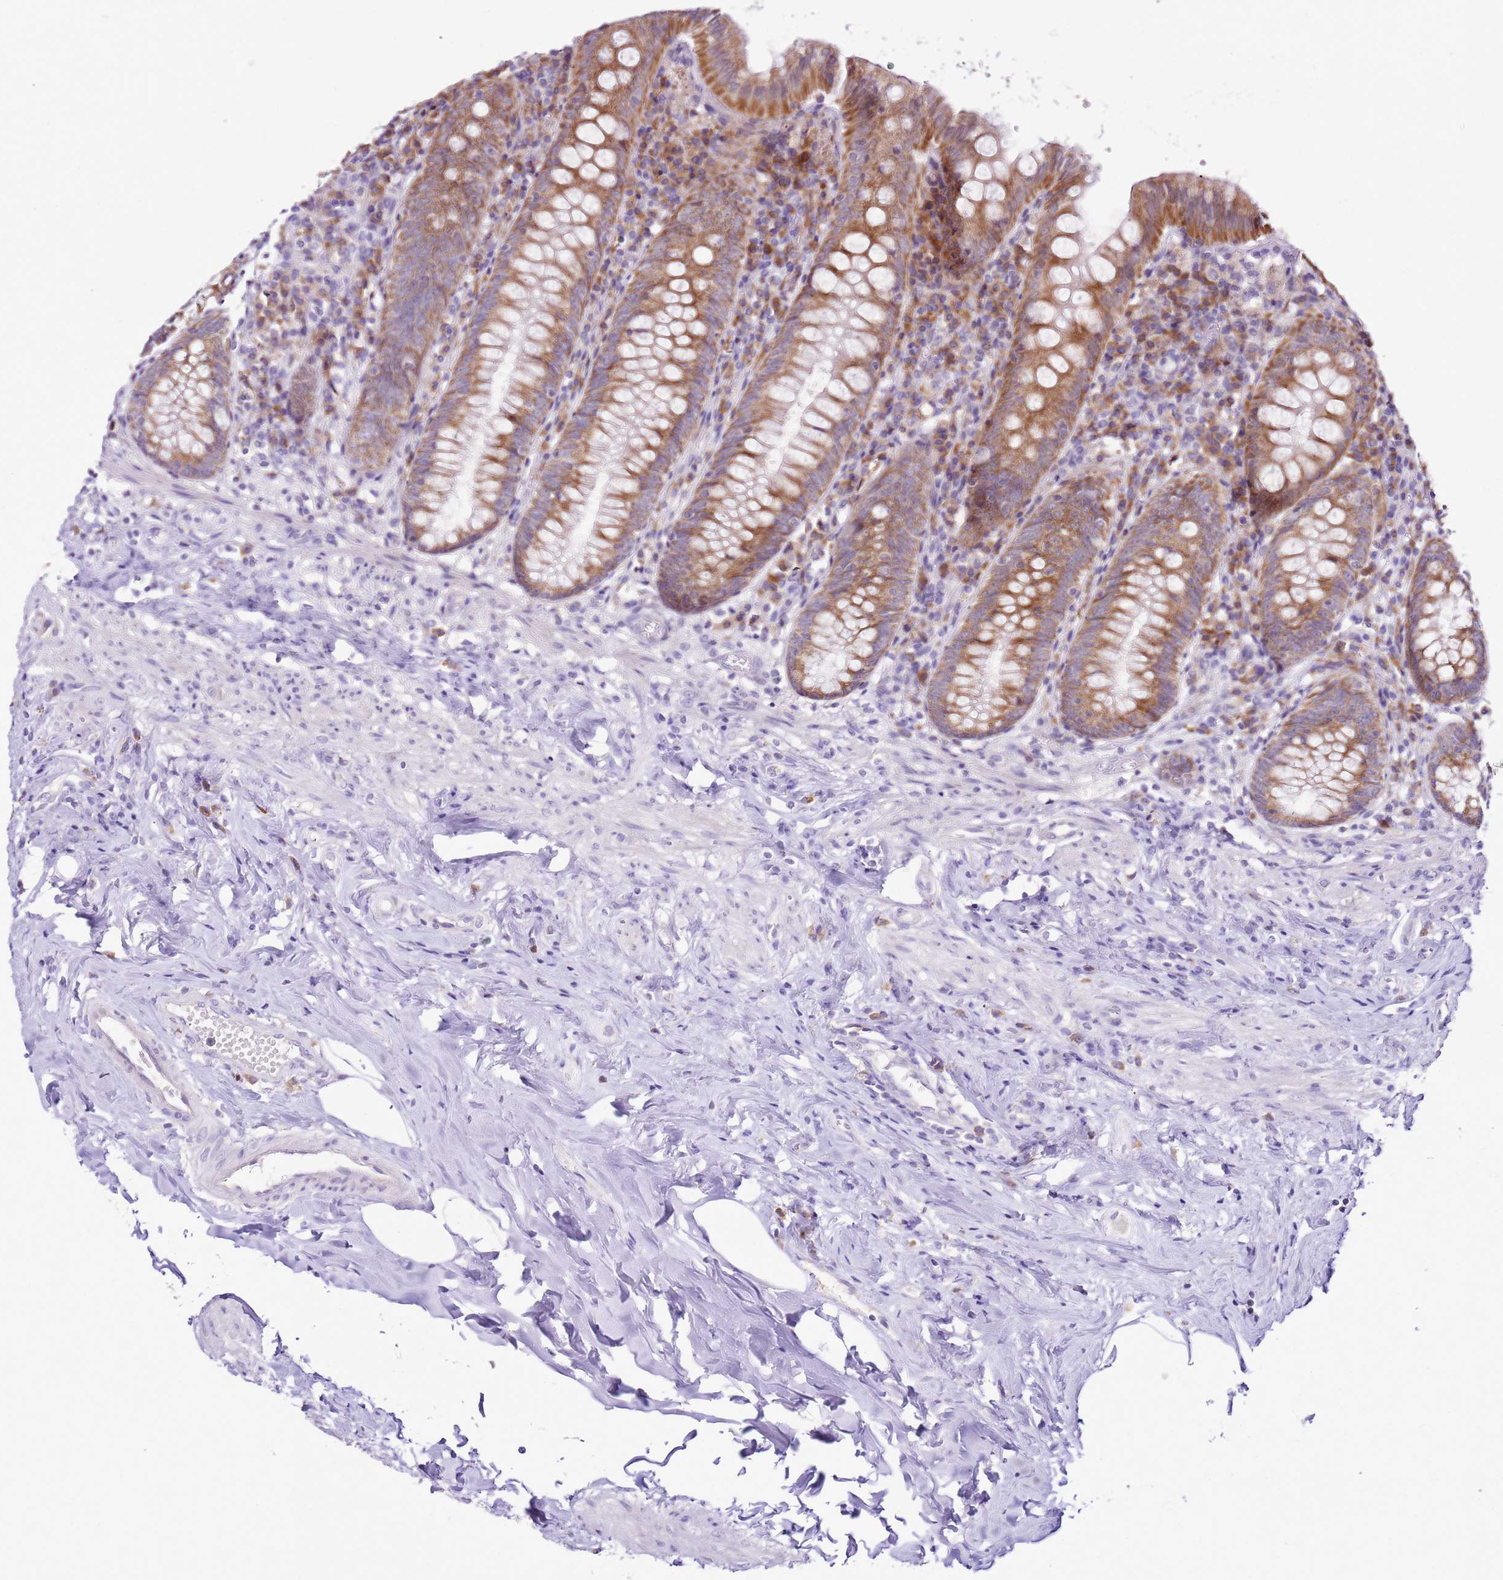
{"staining": {"intensity": "moderate", "quantity": ">75%", "location": "cytoplasmic/membranous"}, "tissue": "appendix", "cell_type": "Glandular cells", "image_type": "normal", "snomed": [{"axis": "morphology", "description": "Normal tissue, NOS"}, {"axis": "topography", "description": "Appendix"}], "caption": "Brown immunohistochemical staining in benign human appendix reveals moderate cytoplasmic/membranous staining in approximately >75% of glandular cells. The staining was performed using DAB (3,3'-diaminobenzidine) to visualize the protein expression in brown, while the nuclei were stained in blue with hematoxylin (Magnification: 20x).", "gene": "MRPL36", "patient": {"sex": "female", "age": 54}}